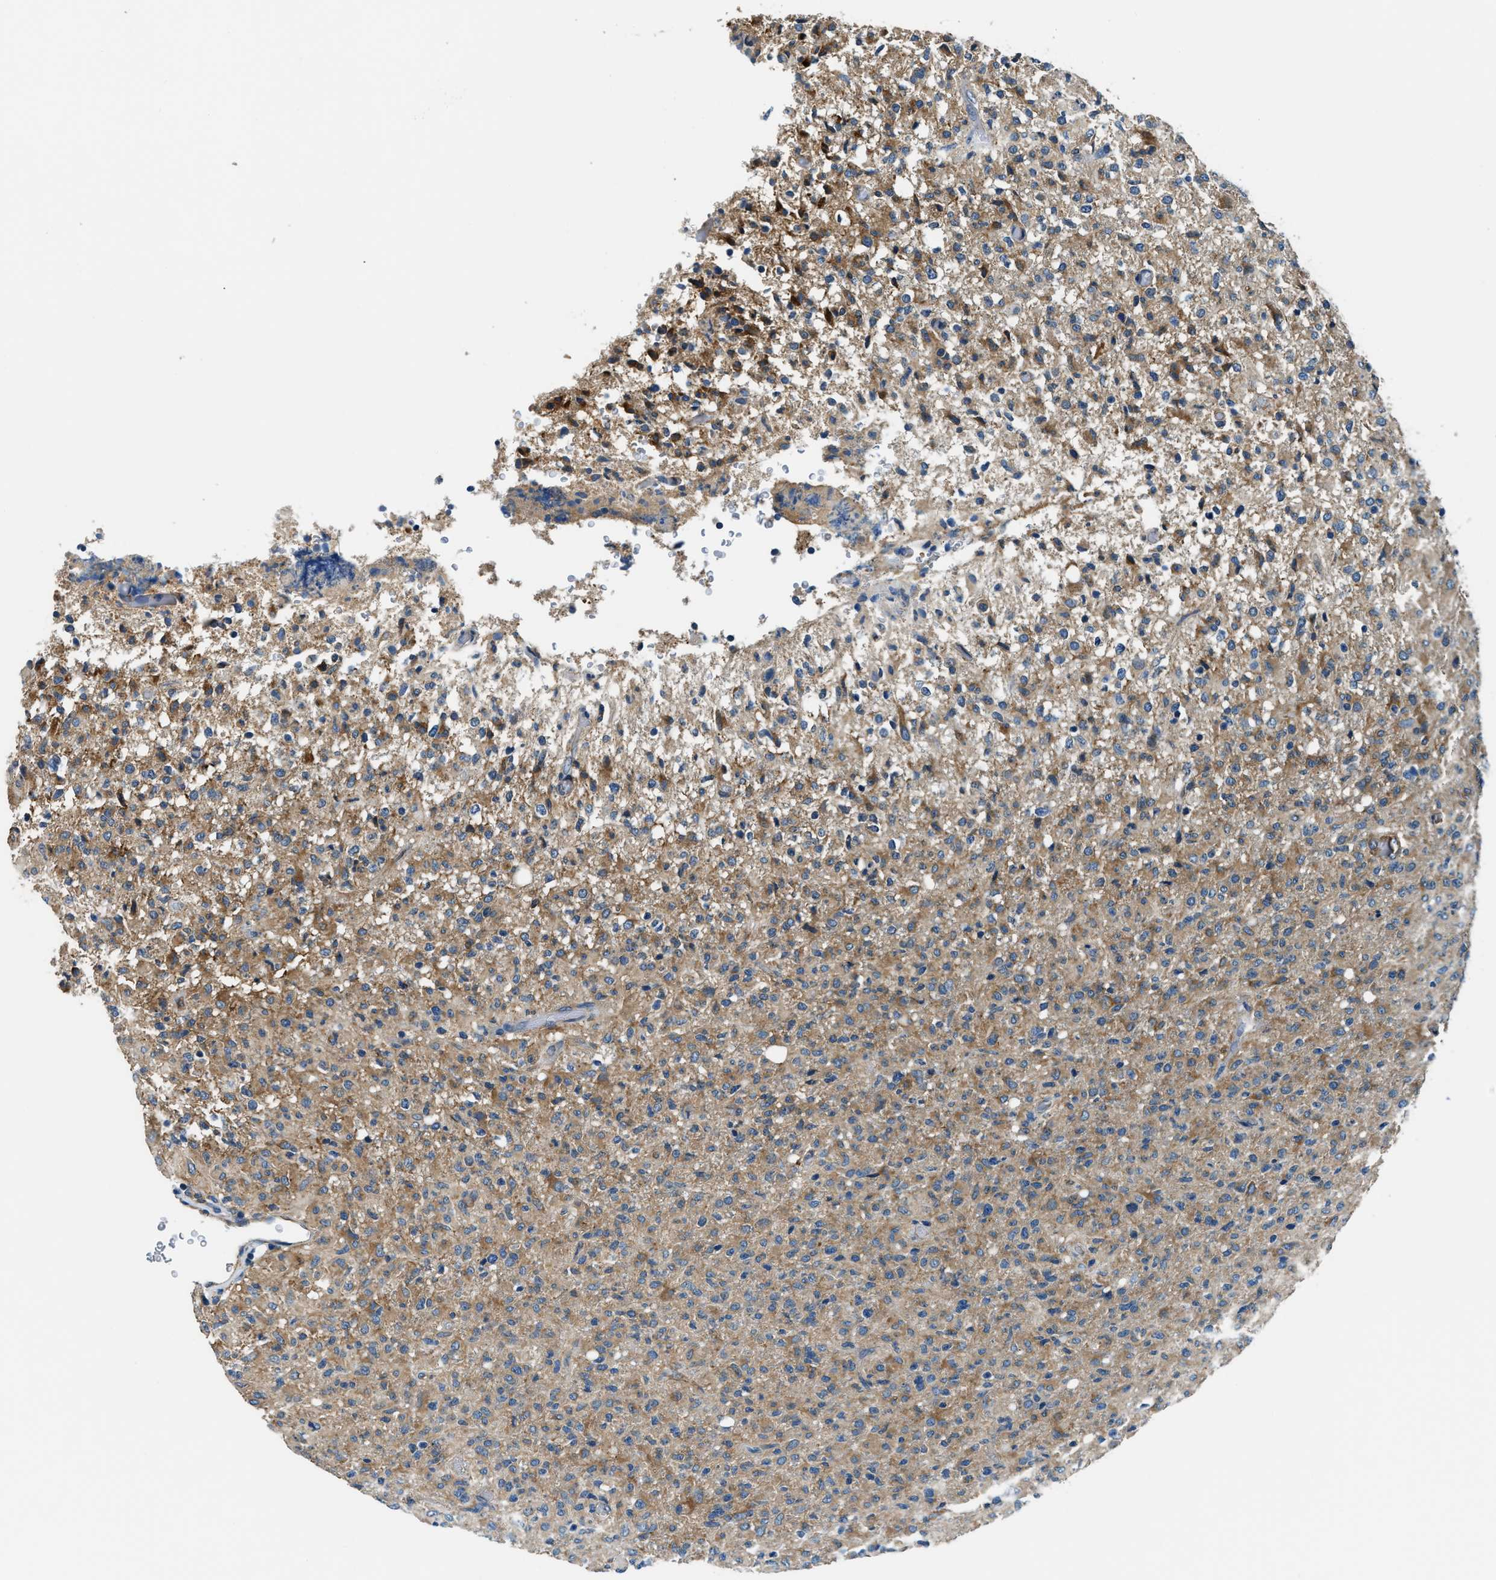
{"staining": {"intensity": "moderate", "quantity": ">75%", "location": "cytoplasmic/membranous"}, "tissue": "glioma", "cell_type": "Tumor cells", "image_type": "cancer", "snomed": [{"axis": "morphology", "description": "Glioma, malignant, High grade"}, {"axis": "topography", "description": "Brain"}], "caption": "IHC micrograph of malignant high-grade glioma stained for a protein (brown), which exhibits medium levels of moderate cytoplasmic/membranous expression in about >75% of tumor cells.", "gene": "EEA1", "patient": {"sex": "female", "age": 57}}